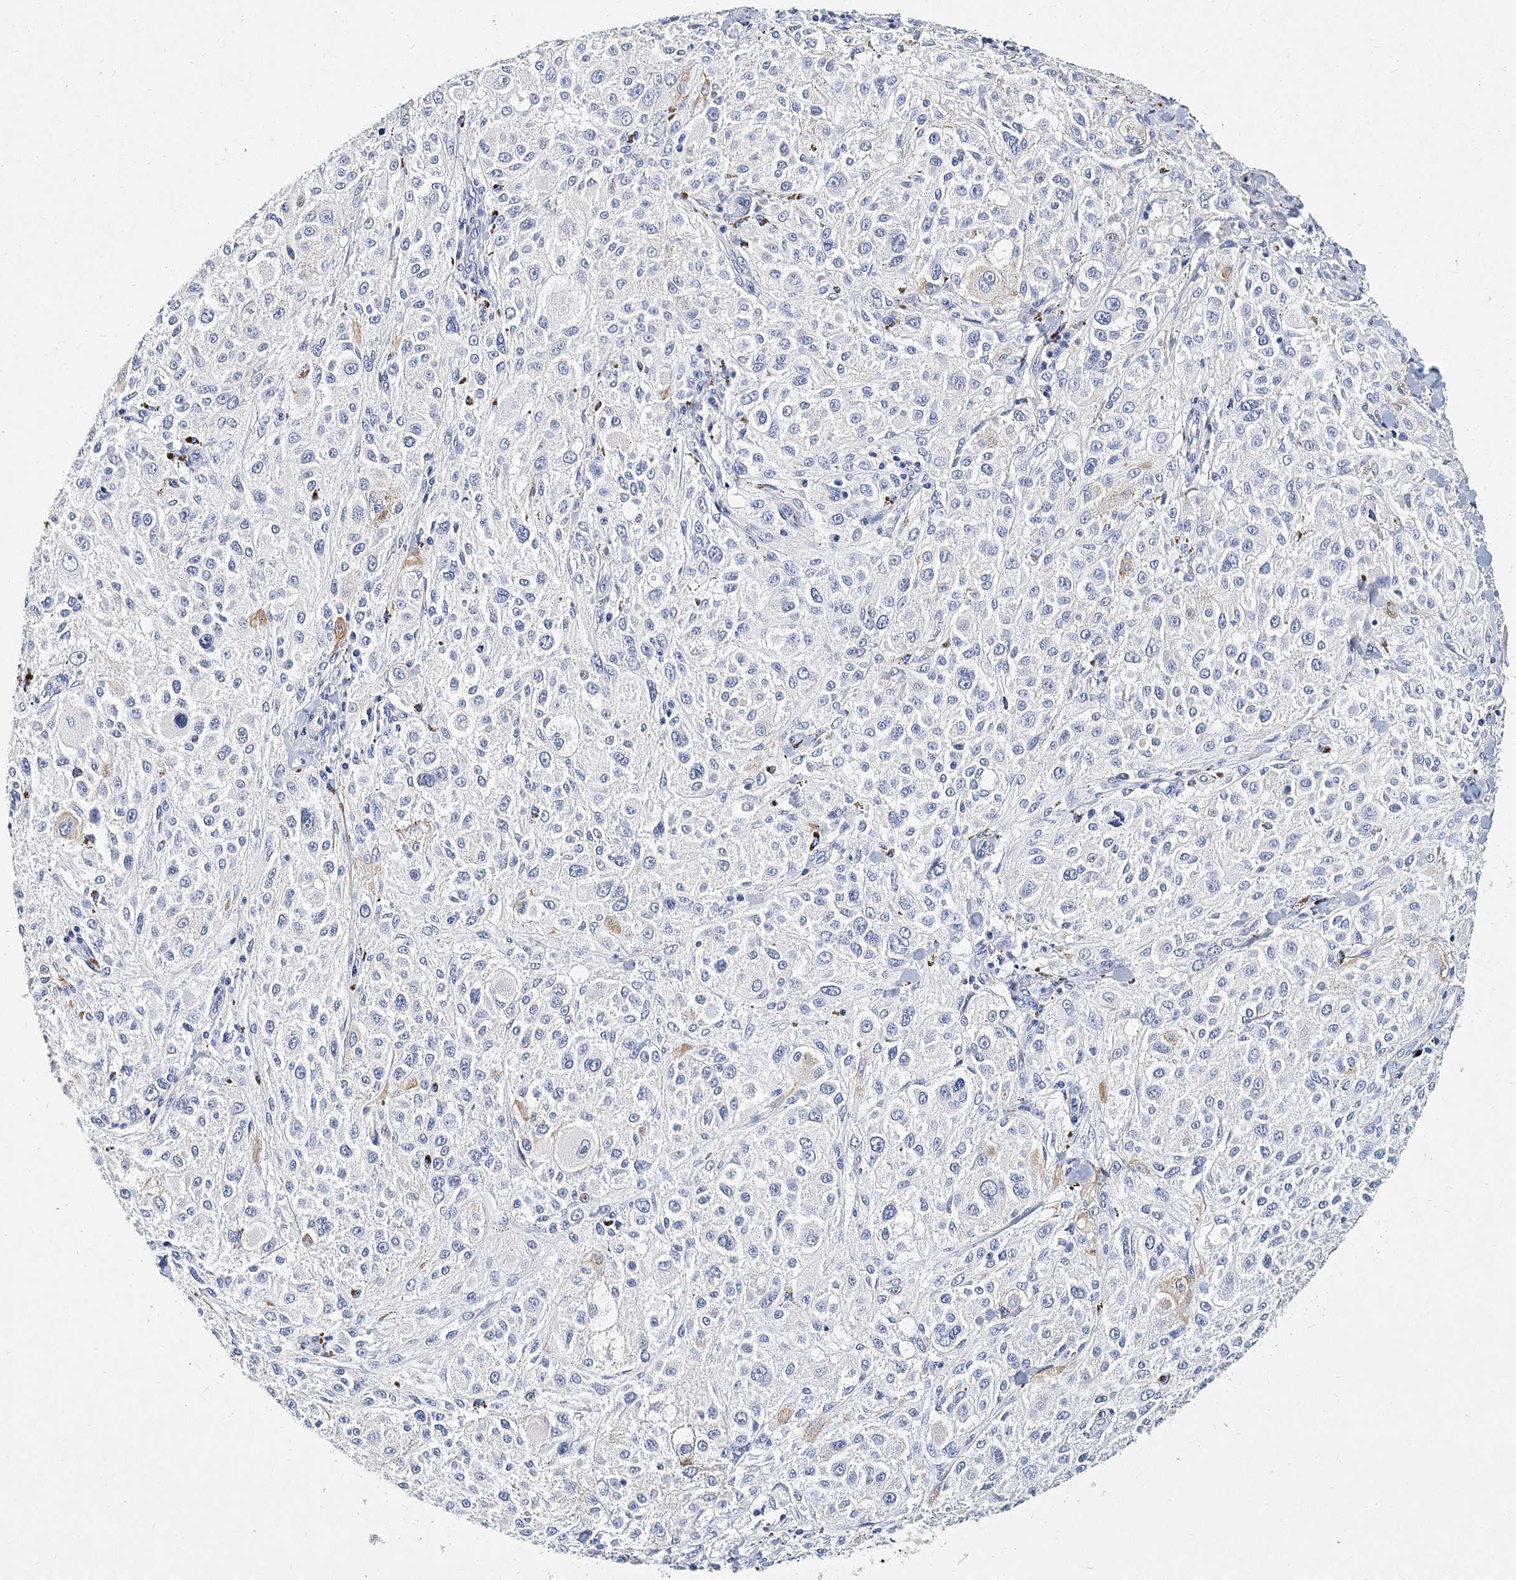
{"staining": {"intensity": "negative", "quantity": "none", "location": "none"}, "tissue": "melanoma", "cell_type": "Tumor cells", "image_type": "cancer", "snomed": [{"axis": "morphology", "description": "Necrosis, NOS"}, {"axis": "morphology", "description": "Malignant melanoma, NOS"}, {"axis": "topography", "description": "Skin"}], "caption": "Tumor cells are negative for brown protein staining in malignant melanoma.", "gene": "ITGA2B", "patient": {"sex": "female", "age": 87}}